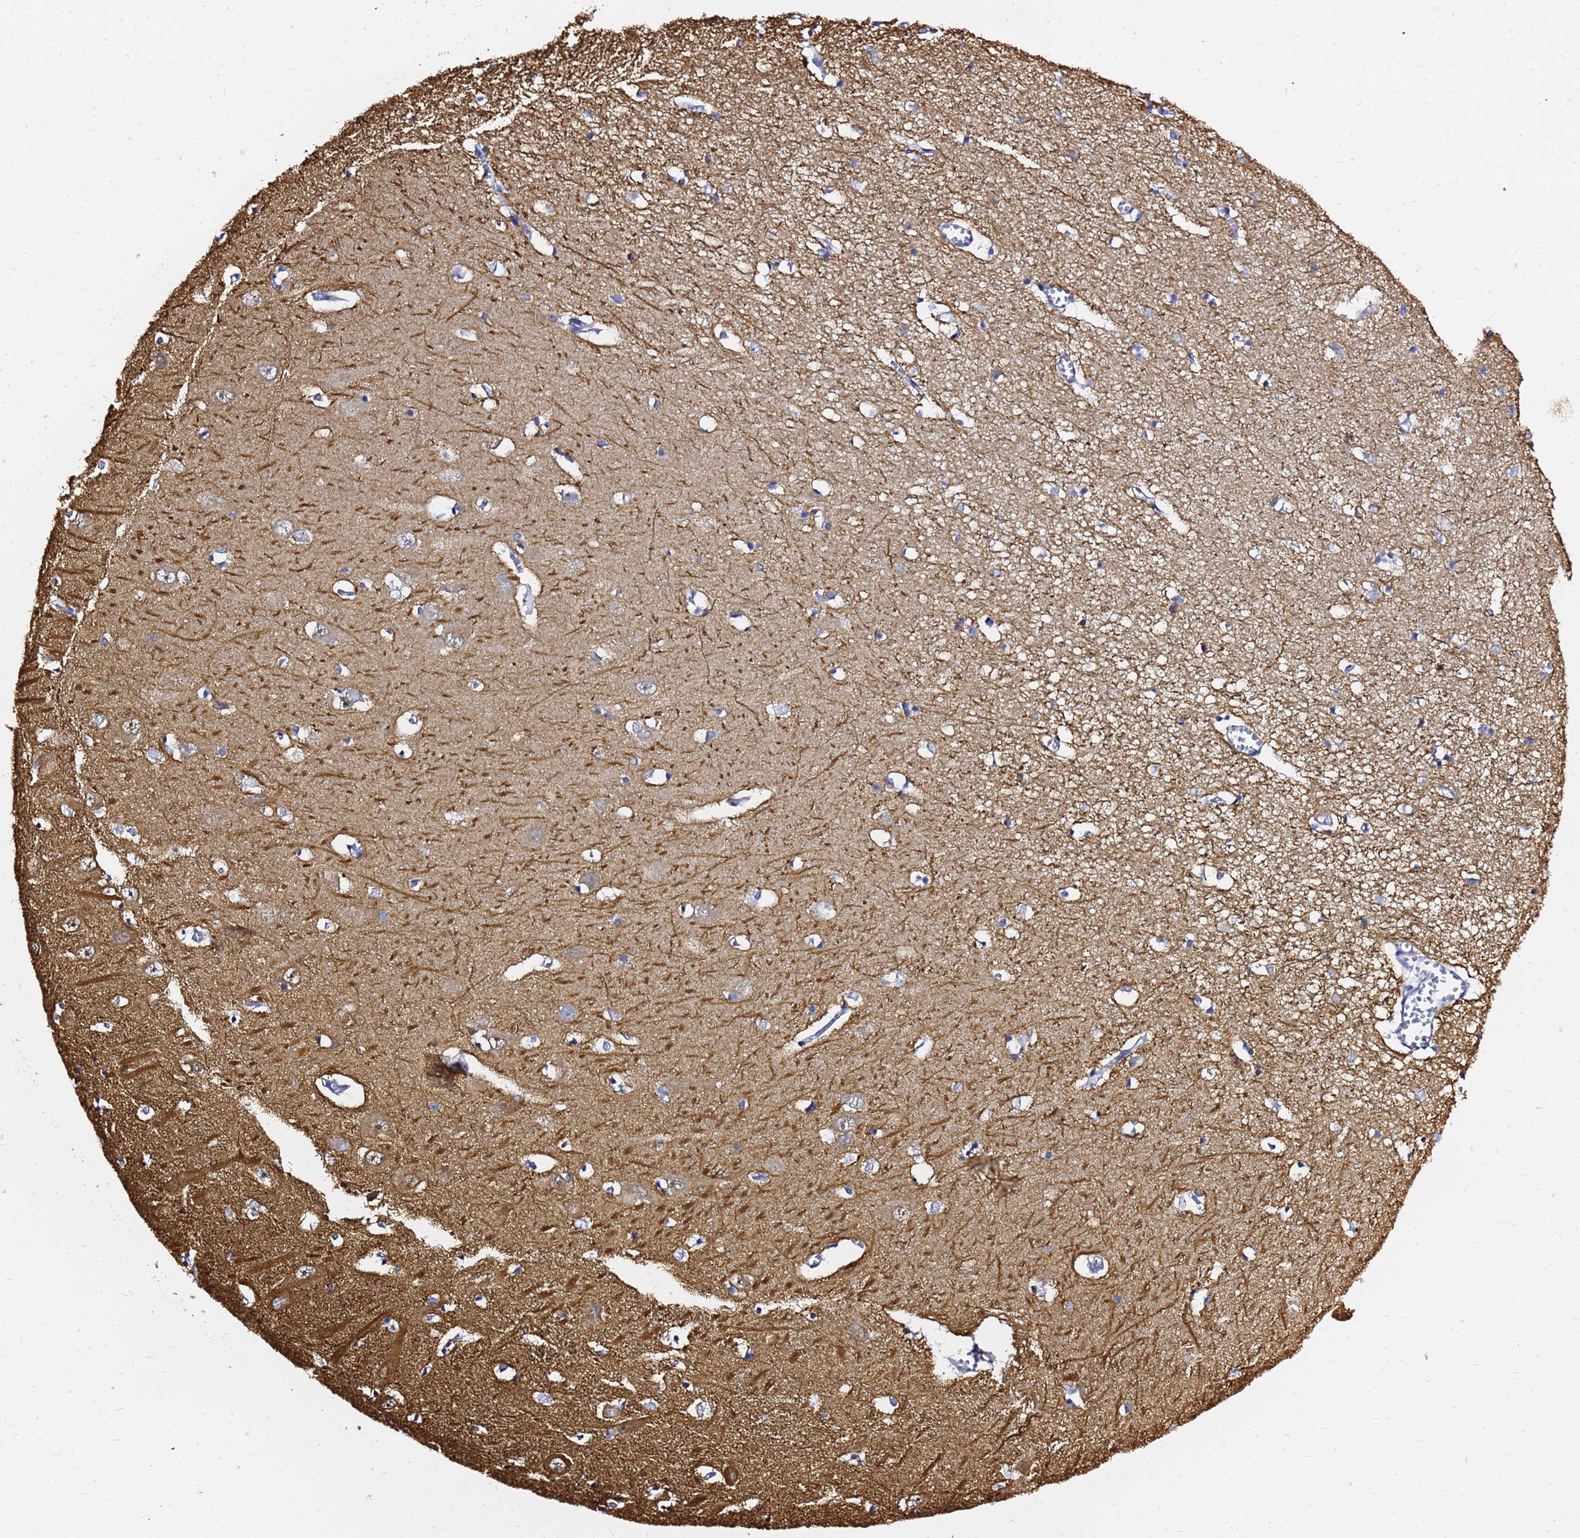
{"staining": {"intensity": "weak", "quantity": "25%-75%", "location": "cytoplasmic/membranous"}, "tissue": "hippocampus", "cell_type": "Glial cells", "image_type": "normal", "snomed": [{"axis": "morphology", "description": "Normal tissue, NOS"}, {"axis": "topography", "description": "Hippocampus"}], "caption": "Hippocampus stained with immunohistochemistry demonstrates weak cytoplasmic/membranous staining in approximately 25%-75% of glial cells. Nuclei are stained in blue.", "gene": "TUBA8", "patient": {"sex": "male", "age": 70}}